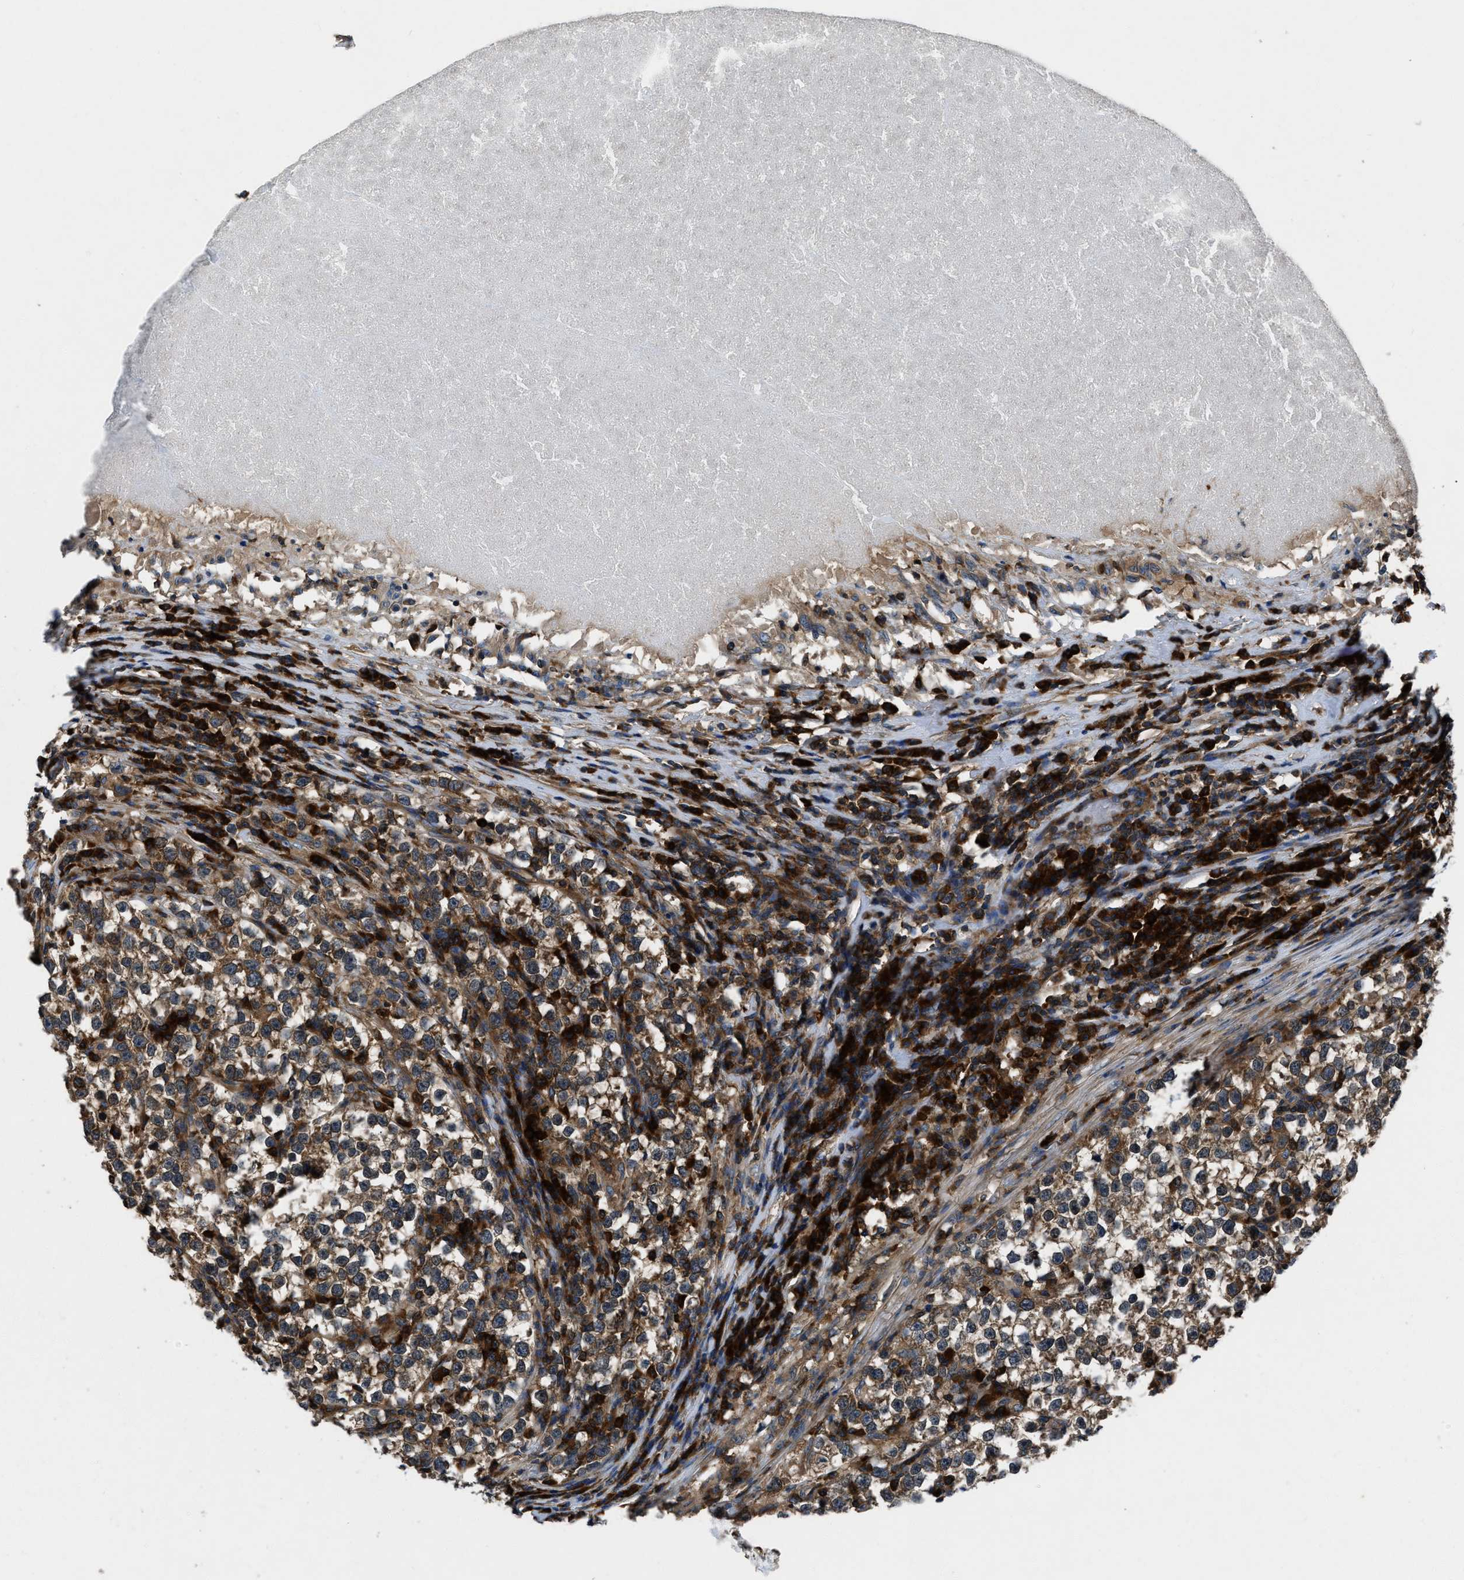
{"staining": {"intensity": "moderate", "quantity": ">75%", "location": "cytoplasmic/membranous"}, "tissue": "testis cancer", "cell_type": "Tumor cells", "image_type": "cancer", "snomed": [{"axis": "morphology", "description": "Normal tissue, NOS"}, {"axis": "morphology", "description": "Seminoma, NOS"}, {"axis": "topography", "description": "Testis"}], "caption": "Tumor cells exhibit medium levels of moderate cytoplasmic/membranous expression in approximately >75% of cells in human testis cancer.", "gene": "YARS1", "patient": {"sex": "male", "age": 43}}